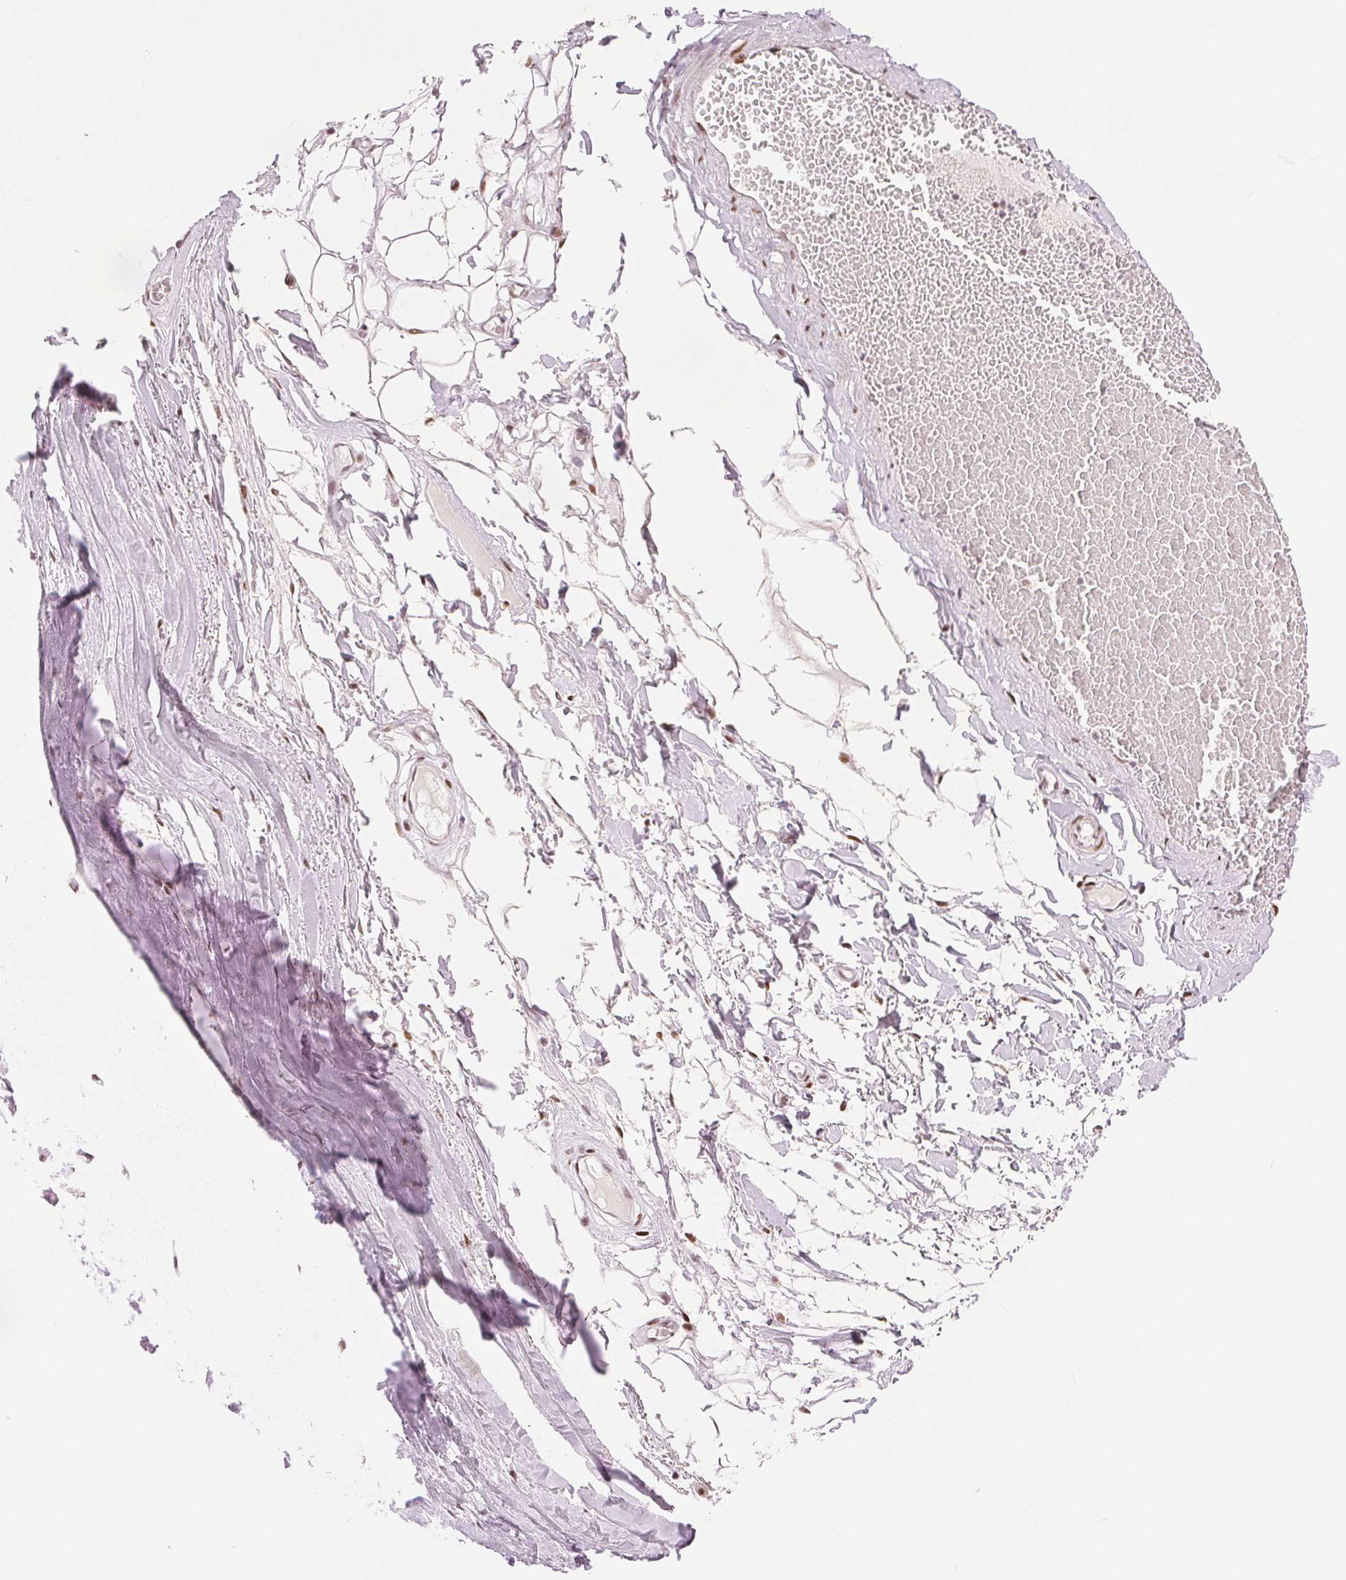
{"staining": {"intensity": "moderate", "quantity": ">75%", "location": "nuclear"}, "tissue": "adipose tissue", "cell_type": "Adipocytes", "image_type": "normal", "snomed": [{"axis": "morphology", "description": "Normal tissue, NOS"}, {"axis": "topography", "description": "Lymph node"}, {"axis": "topography", "description": "Cartilage tissue"}, {"axis": "topography", "description": "Nasopharynx"}], "caption": "Protein expression analysis of benign human adipose tissue reveals moderate nuclear staining in approximately >75% of adipocytes. Immunohistochemistry (ihc) stains the protein of interest in brown and the nuclei are stained blue.", "gene": "ZNF703", "patient": {"sex": "male", "age": 63}}